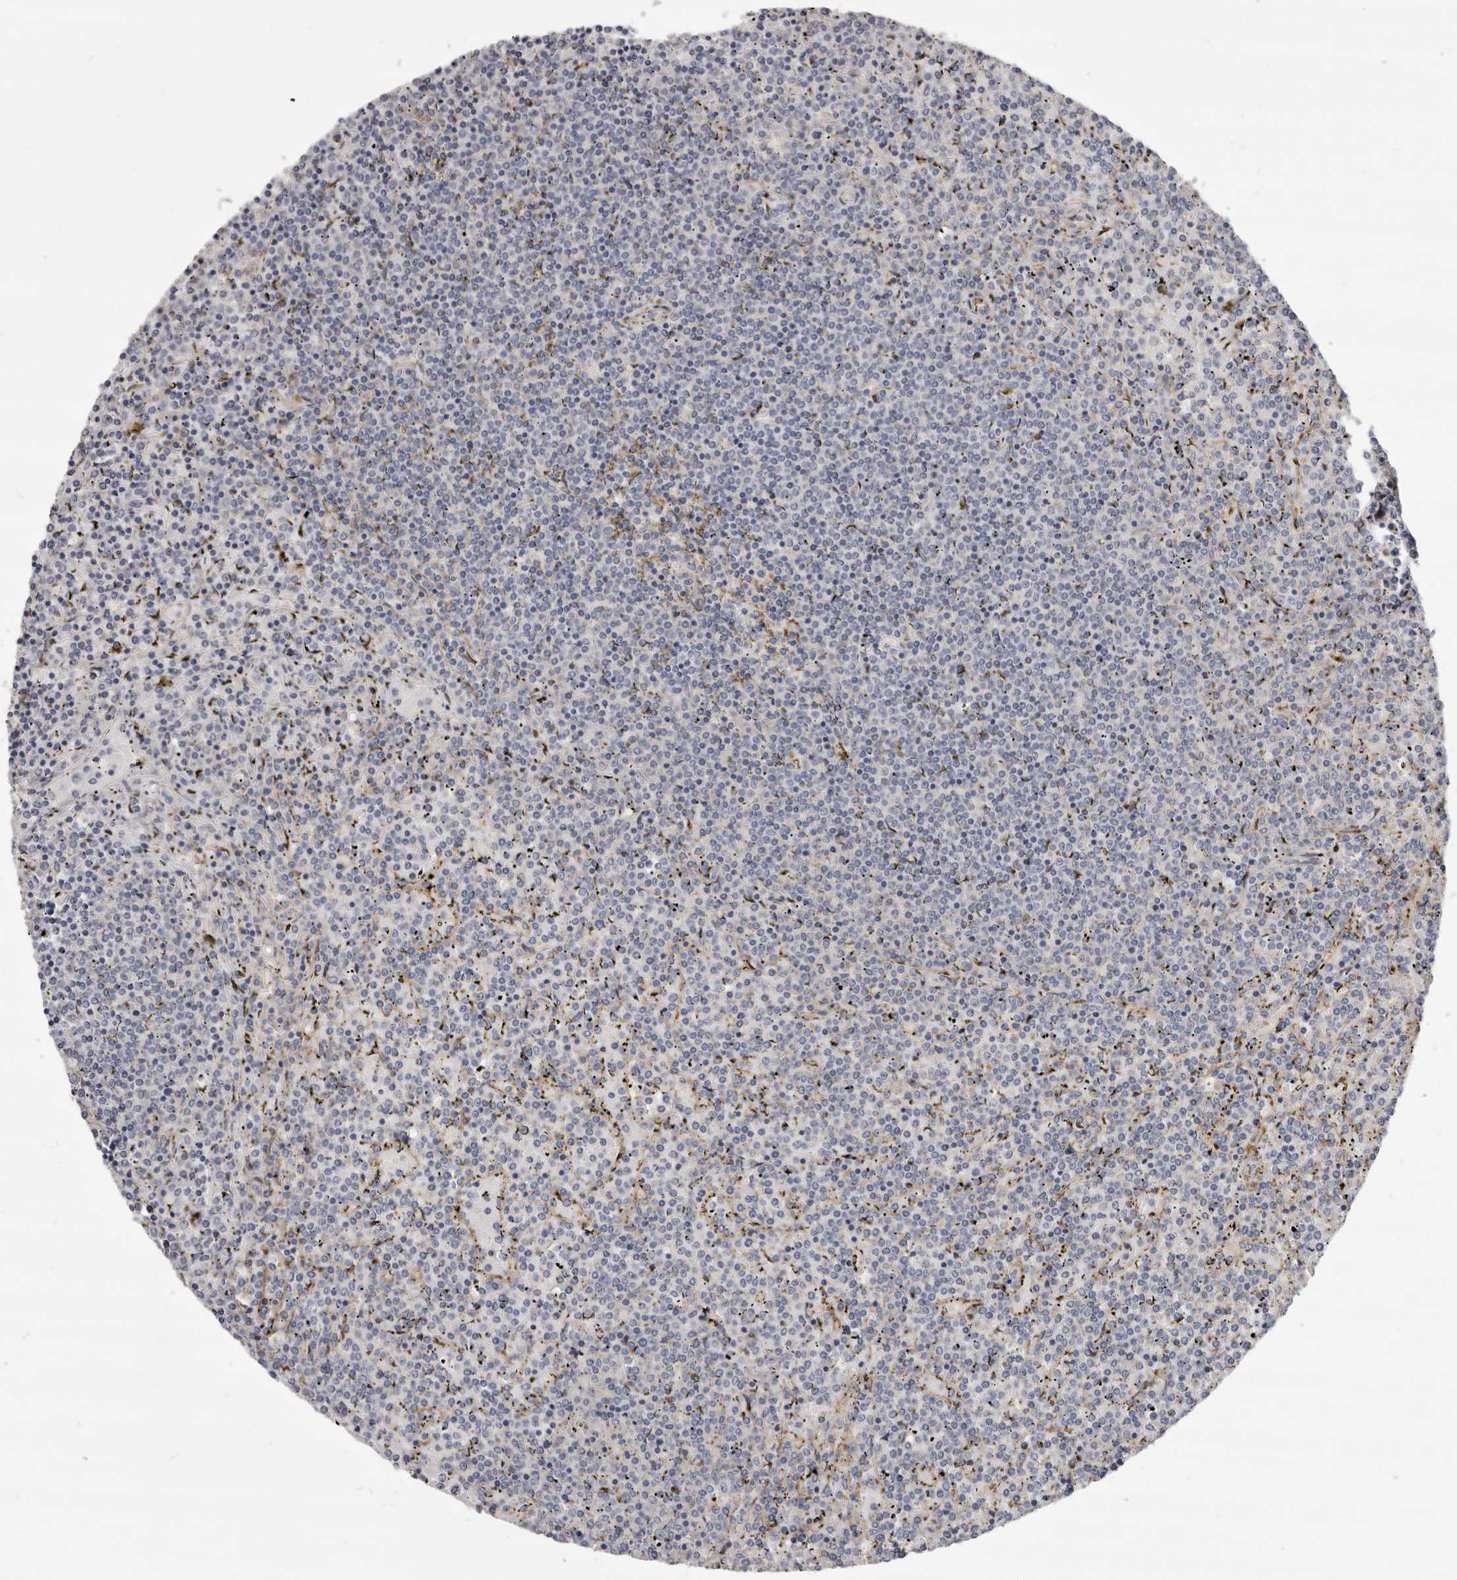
{"staining": {"intensity": "negative", "quantity": "none", "location": "none"}, "tissue": "lymphoma", "cell_type": "Tumor cells", "image_type": "cancer", "snomed": [{"axis": "morphology", "description": "Malignant lymphoma, non-Hodgkin's type, Low grade"}, {"axis": "topography", "description": "Spleen"}], "caption": "Immunohistochemical staining of malignant lymphoma, non-Hodgkin's type (low-grade) reveals no significant staining in tumor cells. (Stains: DAB IHC with hematoxylin counter stain, Microscopy: brightfield microscopy at high magnification).", "gene": "CGN", "patient": {"sex": "female", "age": 19}}